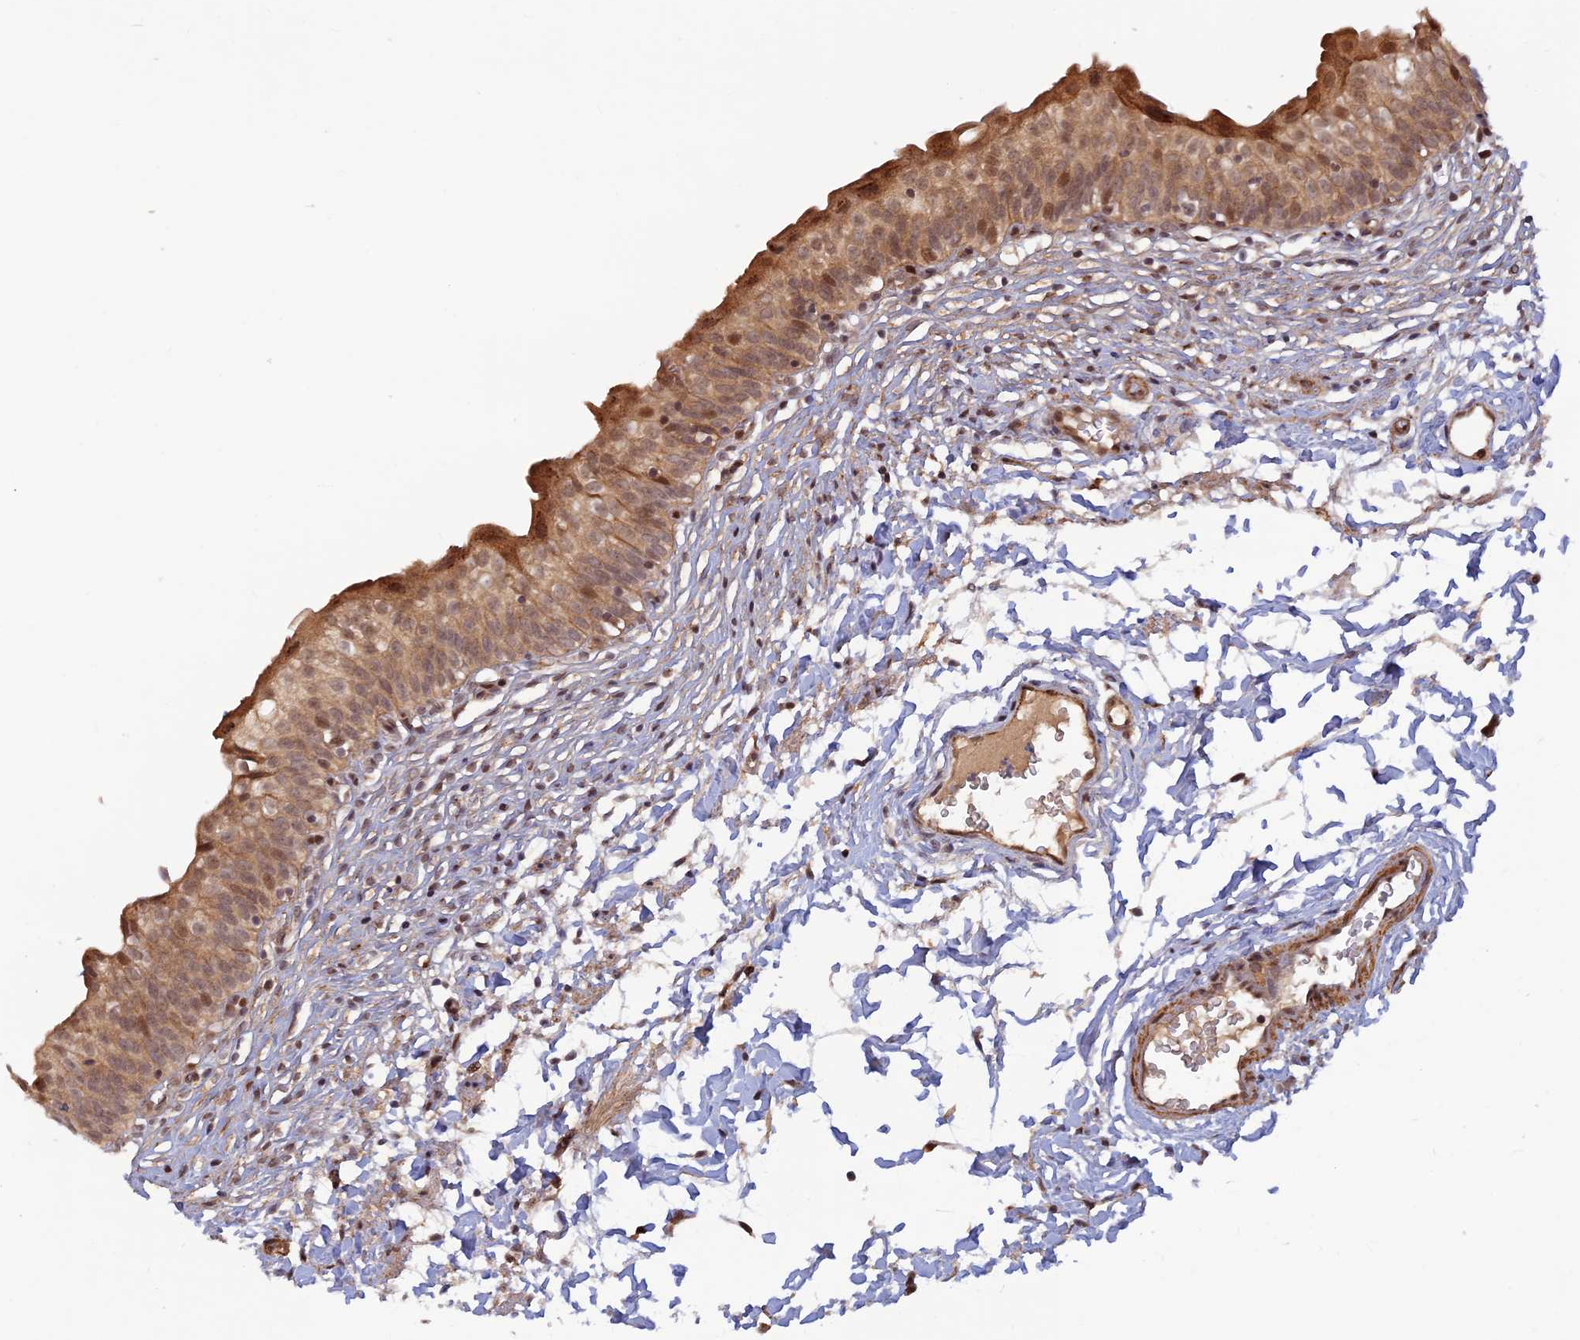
{"staining": {"intensity": "moderate", "quantity": ">75%", "location": "cytoplasmic/membranous,nuclear"}, "tissue": "urinary bladder", "cell_type": "Urothelial cells", "image_type": "normal", "snomed": [{"axis": "morphology", "description": "Normal tissue, NOS"}, {"axis": "topography", "description": "Urinary bladder"}], "caption": "DAB (3,3'-diaminobenzidine) immunohistochemical staining of unremarkable urinary bladder reveals moderate cytoplasmic/membranous,nuclear protein positivity in about >75% of urothelial cells.", "gene": "ZNF565", "patient": {"sex": "male", "age": 55}}